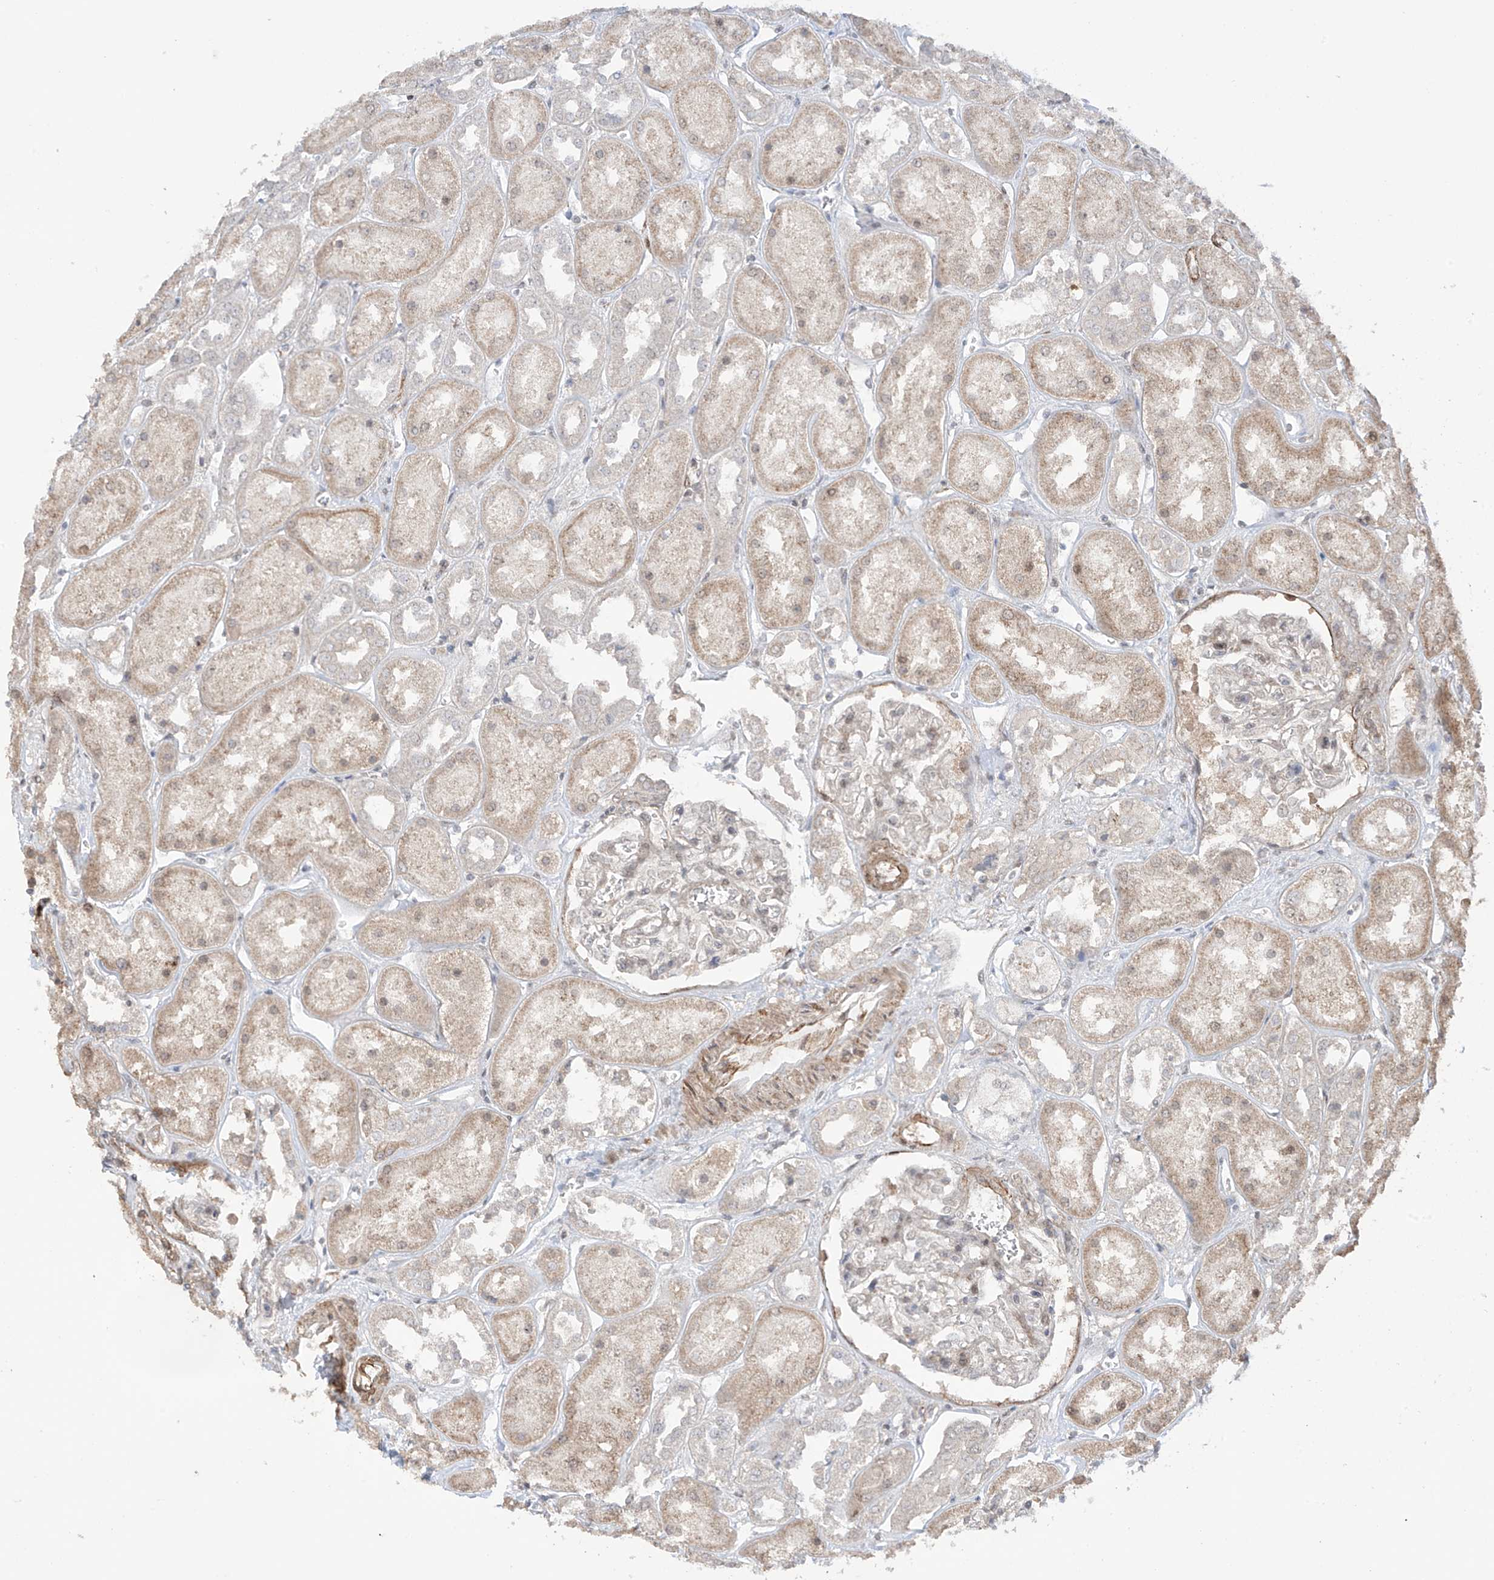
{"staining": {"intensity": "weak", "quantity": "<25%", "location": "cytoplasmic/membranous"}, "tissue": "kidney", "cell_type": "Cells in glomeruli", "image_type": "normal", "snomed": [{"axis": "morphology", "description": "Normal tissue, NOS"}, {"axis": "topography", "description": "Kidney"}], "caption": "Immunohistochemistry (IHC) histopathology image of normal kidney: kidney stained with DAB (3,3'-diaminobenzidine) exhibits no significant protein expression in cells in glomeruli. (DAB (3,3'-diaminobenzidine) IHC with hematoxylin counter stain).", "gene": "TTLL5", "patient": {"sex": "male", "age": 70}}